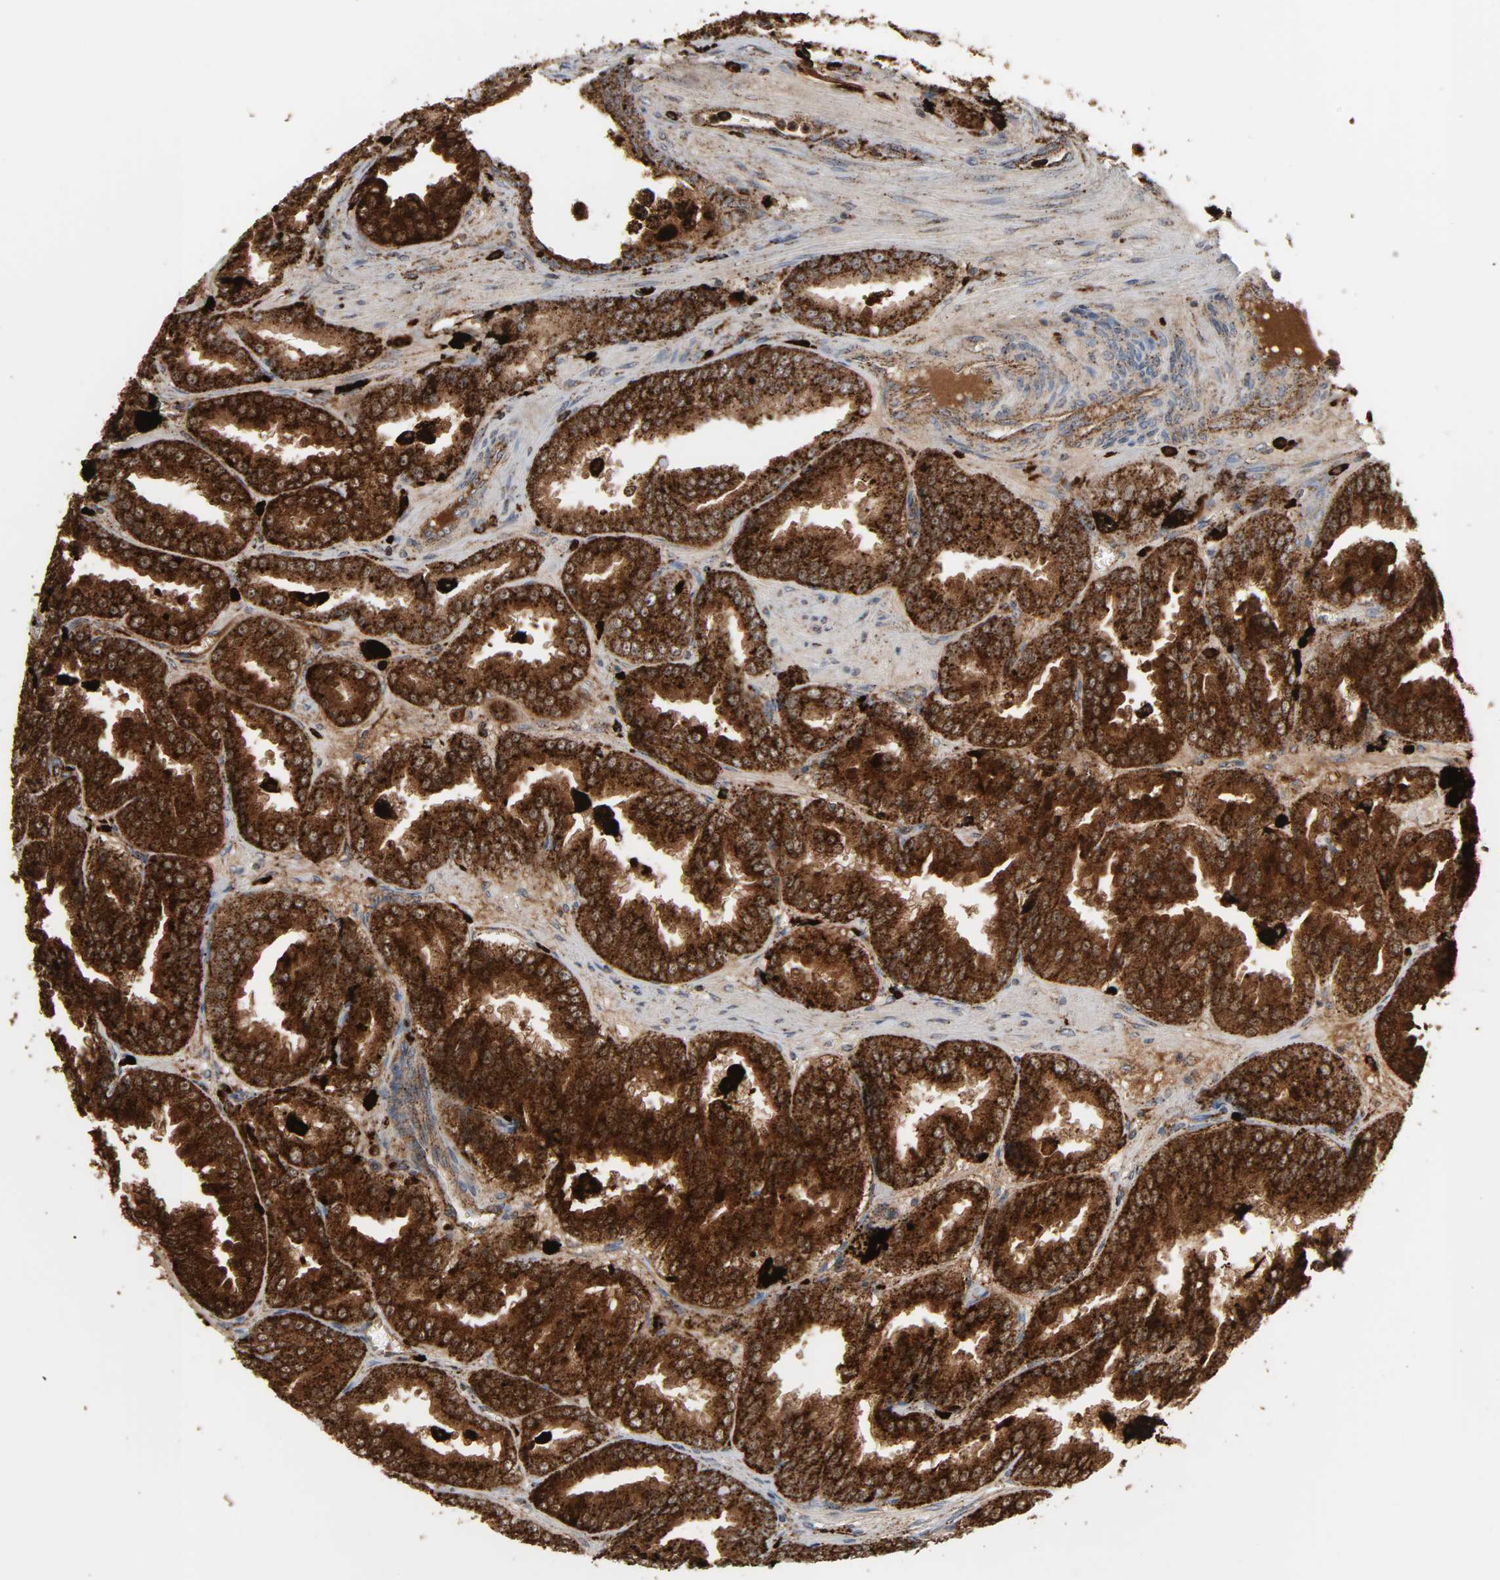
{"staining": {"intensity": "strong", "quantity": ">75%", "location": "cytoplasmic/membranous"}, "tissue": "prostate cancer", "cell_type": "Tumor cells", "image_type": "cancer", "snomed": [{"axis": "morphology", "description": "Adenocarcinoma, High grade"}, {"axis": "topography", "description": "Prostate"}], "caption": "IHC (DAB) staining of human prostate adenocarcinoma (high-grade) displays strong cytoplasmic/membranous protein positivity in approximately >75% of tumor cells.", "gene": "PSAP", "patient": {"sex": "male", "age": 61}}